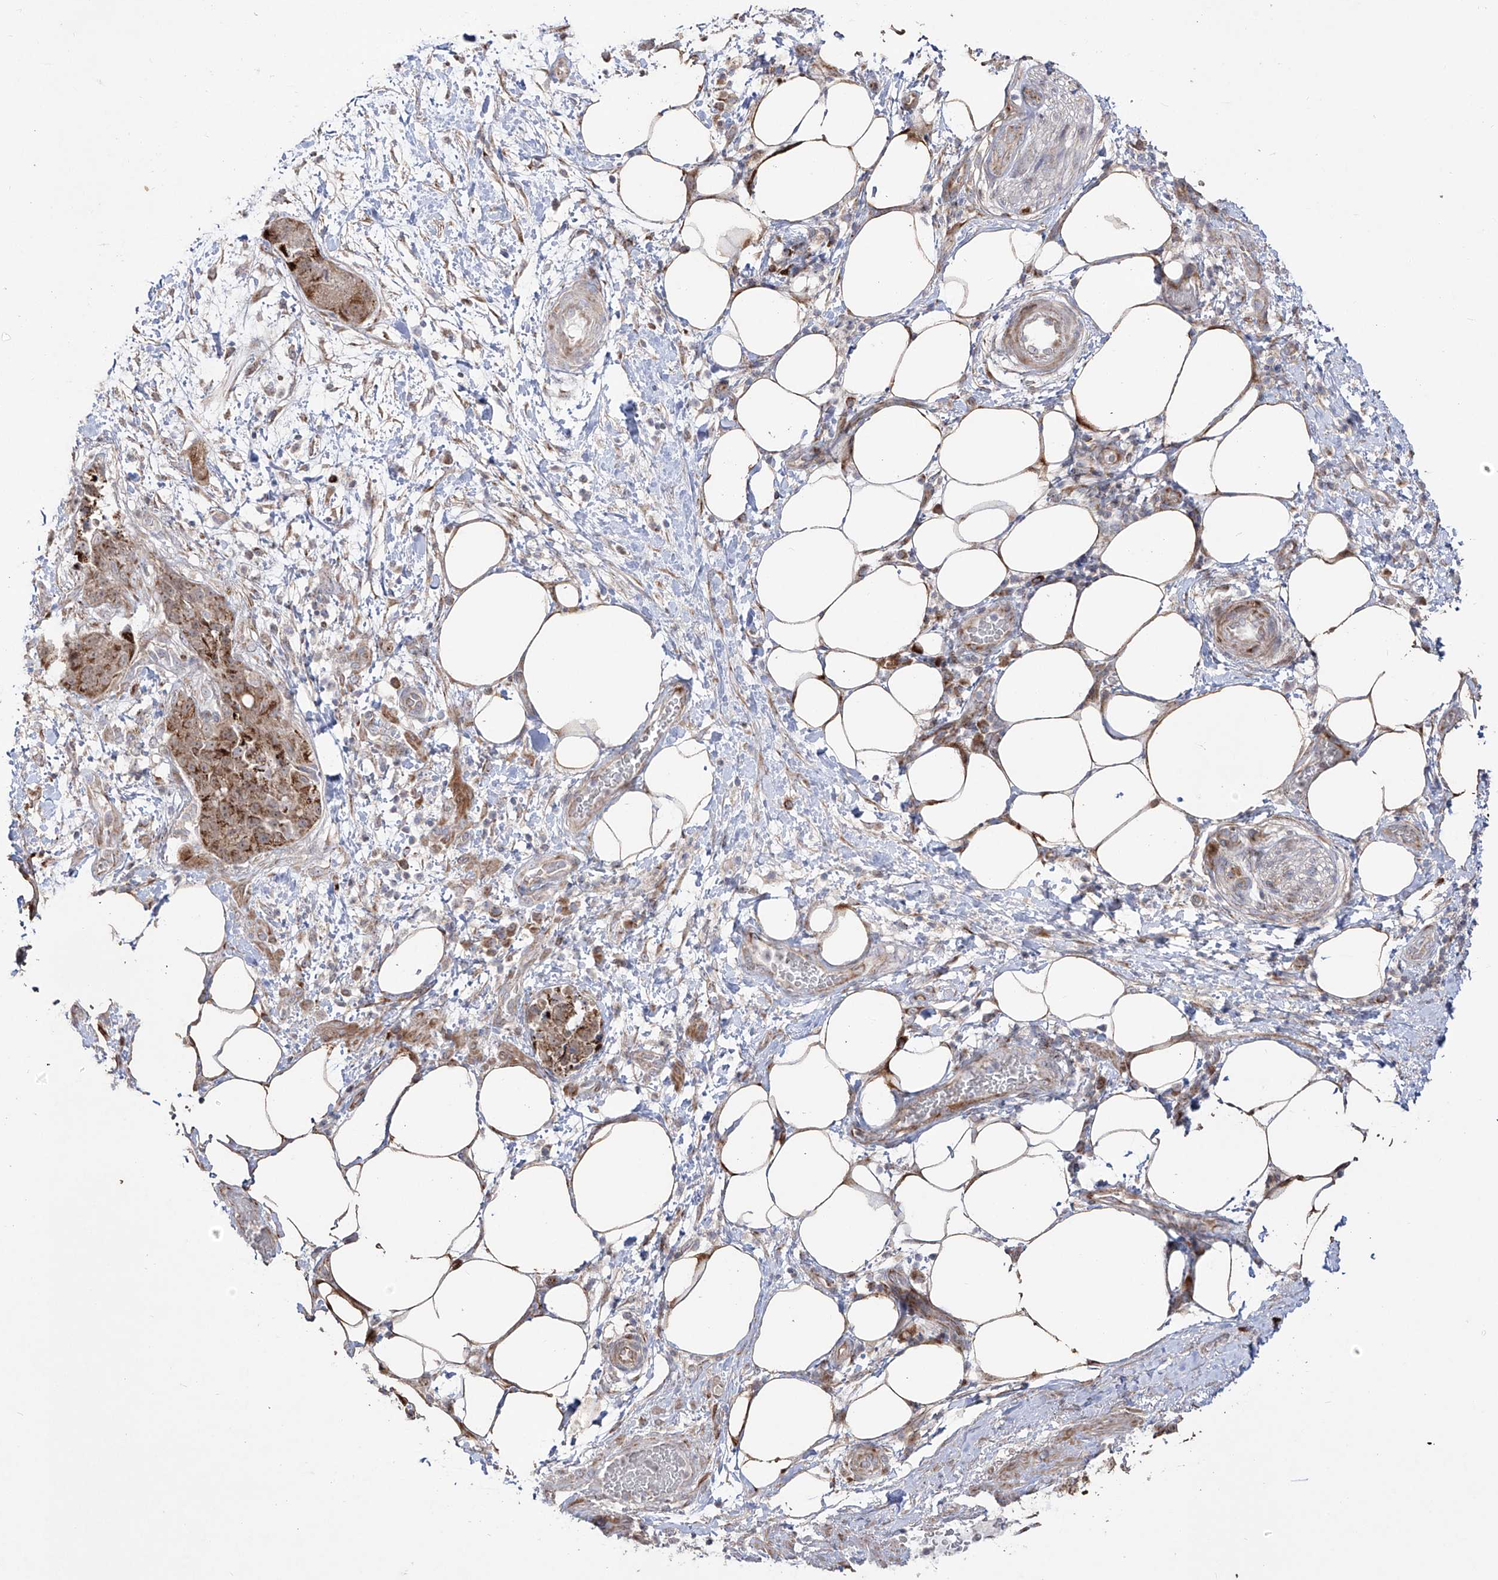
{"staining": {"intensity": "moderate", "quantity": ">75%", "location": "cytoplasmic/membranous"}, "tissue": "pancreatic cancer", "cell_type": "Tumor cells", "image_type": "cancer", "snomed": [{"axis": "morphology", "description": "Adenocarcinoma, NOS"}, {"axis": "topography", "description": "Pancreas"}], "caption": "IHC of pancreatic adenocarcinoma shows medium levels of moderate cytoplasmic/membranous positivity in approximately >75% of tumor cells.", "gene": "YKT6", "patient": {"sex": "female", "age": 78}}